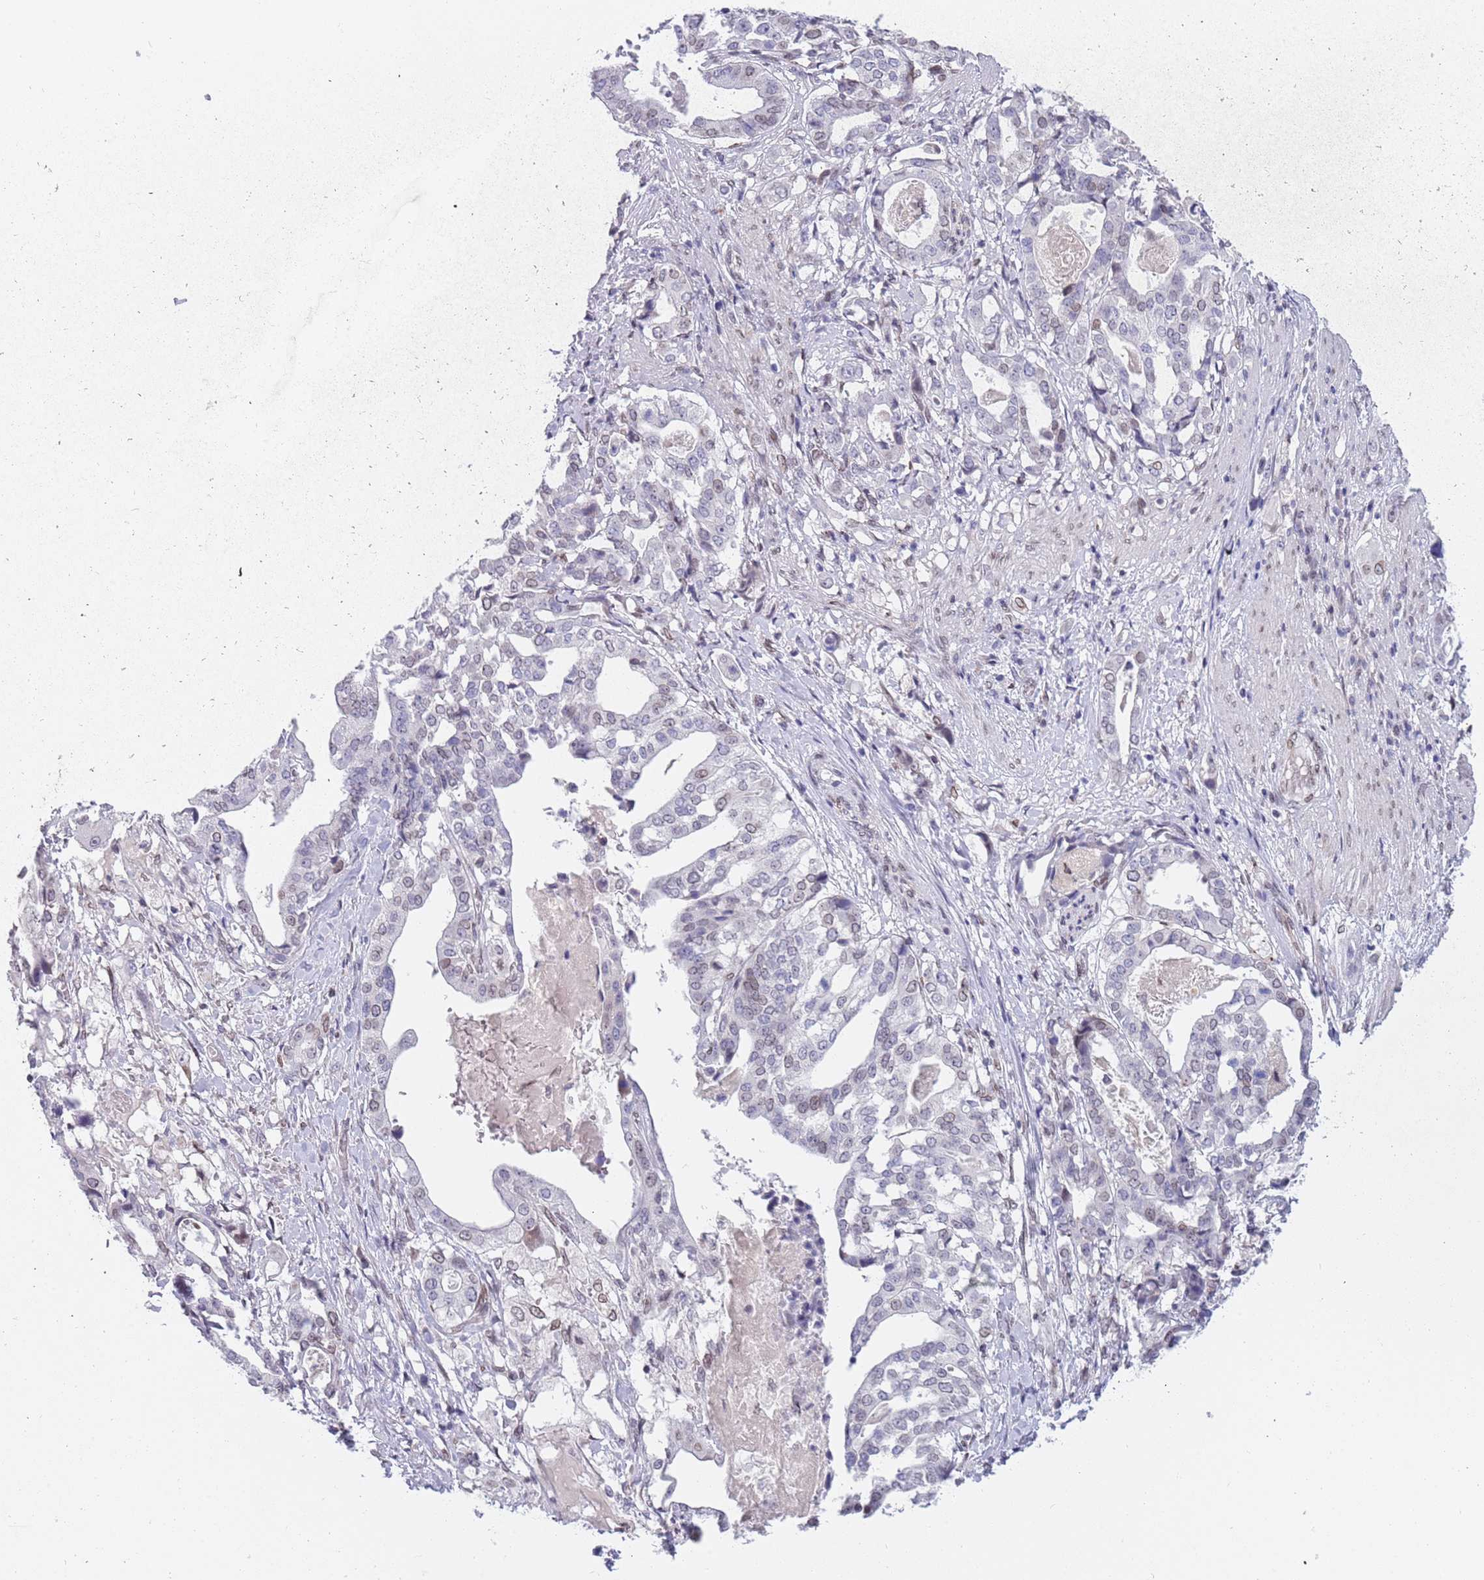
{"staining": {"intensity": "weak", "quantity": "<25%", "location": "cytoplasmic/membranous,nuclear"}, "tissue": "stomach cancer", "cell_type": "Tumor cells", "image_type": "cancer", "snomed": [{"axis": "morphology", "description": "Adenocarcinoma, NOS"}, {"axis": "topography", "description": "Stomach"}], "caption": "A micrograph of human stomach adenocarcinoma is negative for staining in tumor cells. (Stains: DAB (3,3'-diaminobenzidine) immunohistochemistry with hematoxylin counter stain, Microscopy: brightfield microscopy at high magnification).", "gene": "KLHDC2", "patient": {"sex": "male", "age": 48}}